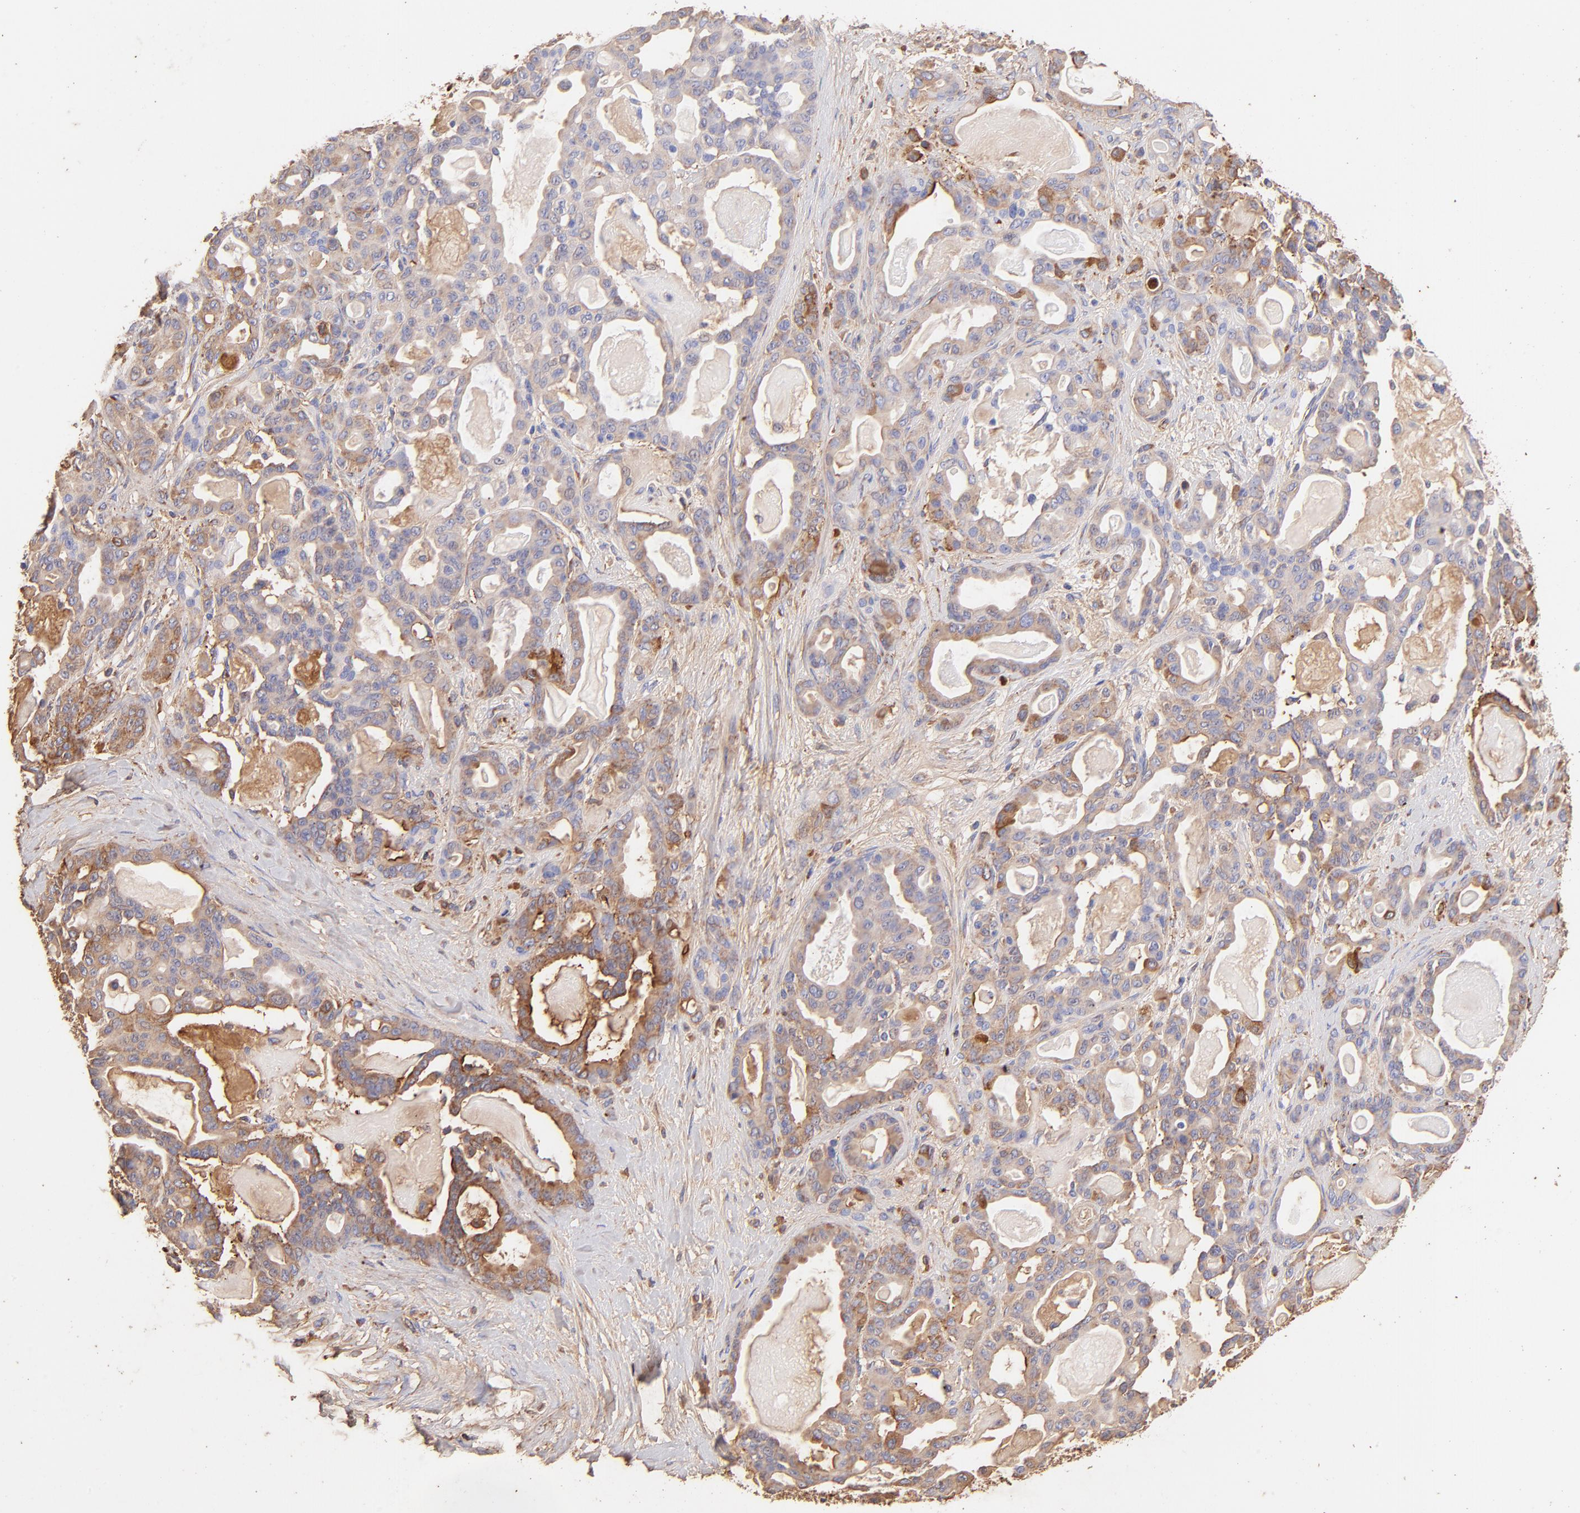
{"staining": {"intensity": "weak", "quantity": ">75%", "location": "cytoplasmic/membranous"}, "tissue": "pancreatic cancer", "cell_type": "Tumor cells", "image_type": "cancer", "snomed": [{"axis": "morphology", "description": "Adenocarcinoma, NOS"}, {"axis": "topography", "description": "Pancreas"}], "caption": "Weak cytoplasmic/membranous positivity for a protein is appreciated in approximately >75% of tumor cells of pancreatic cancer using immunohistochemistry.", "gene": "BGN", "patient": {"sex": "male", "age": 63}}